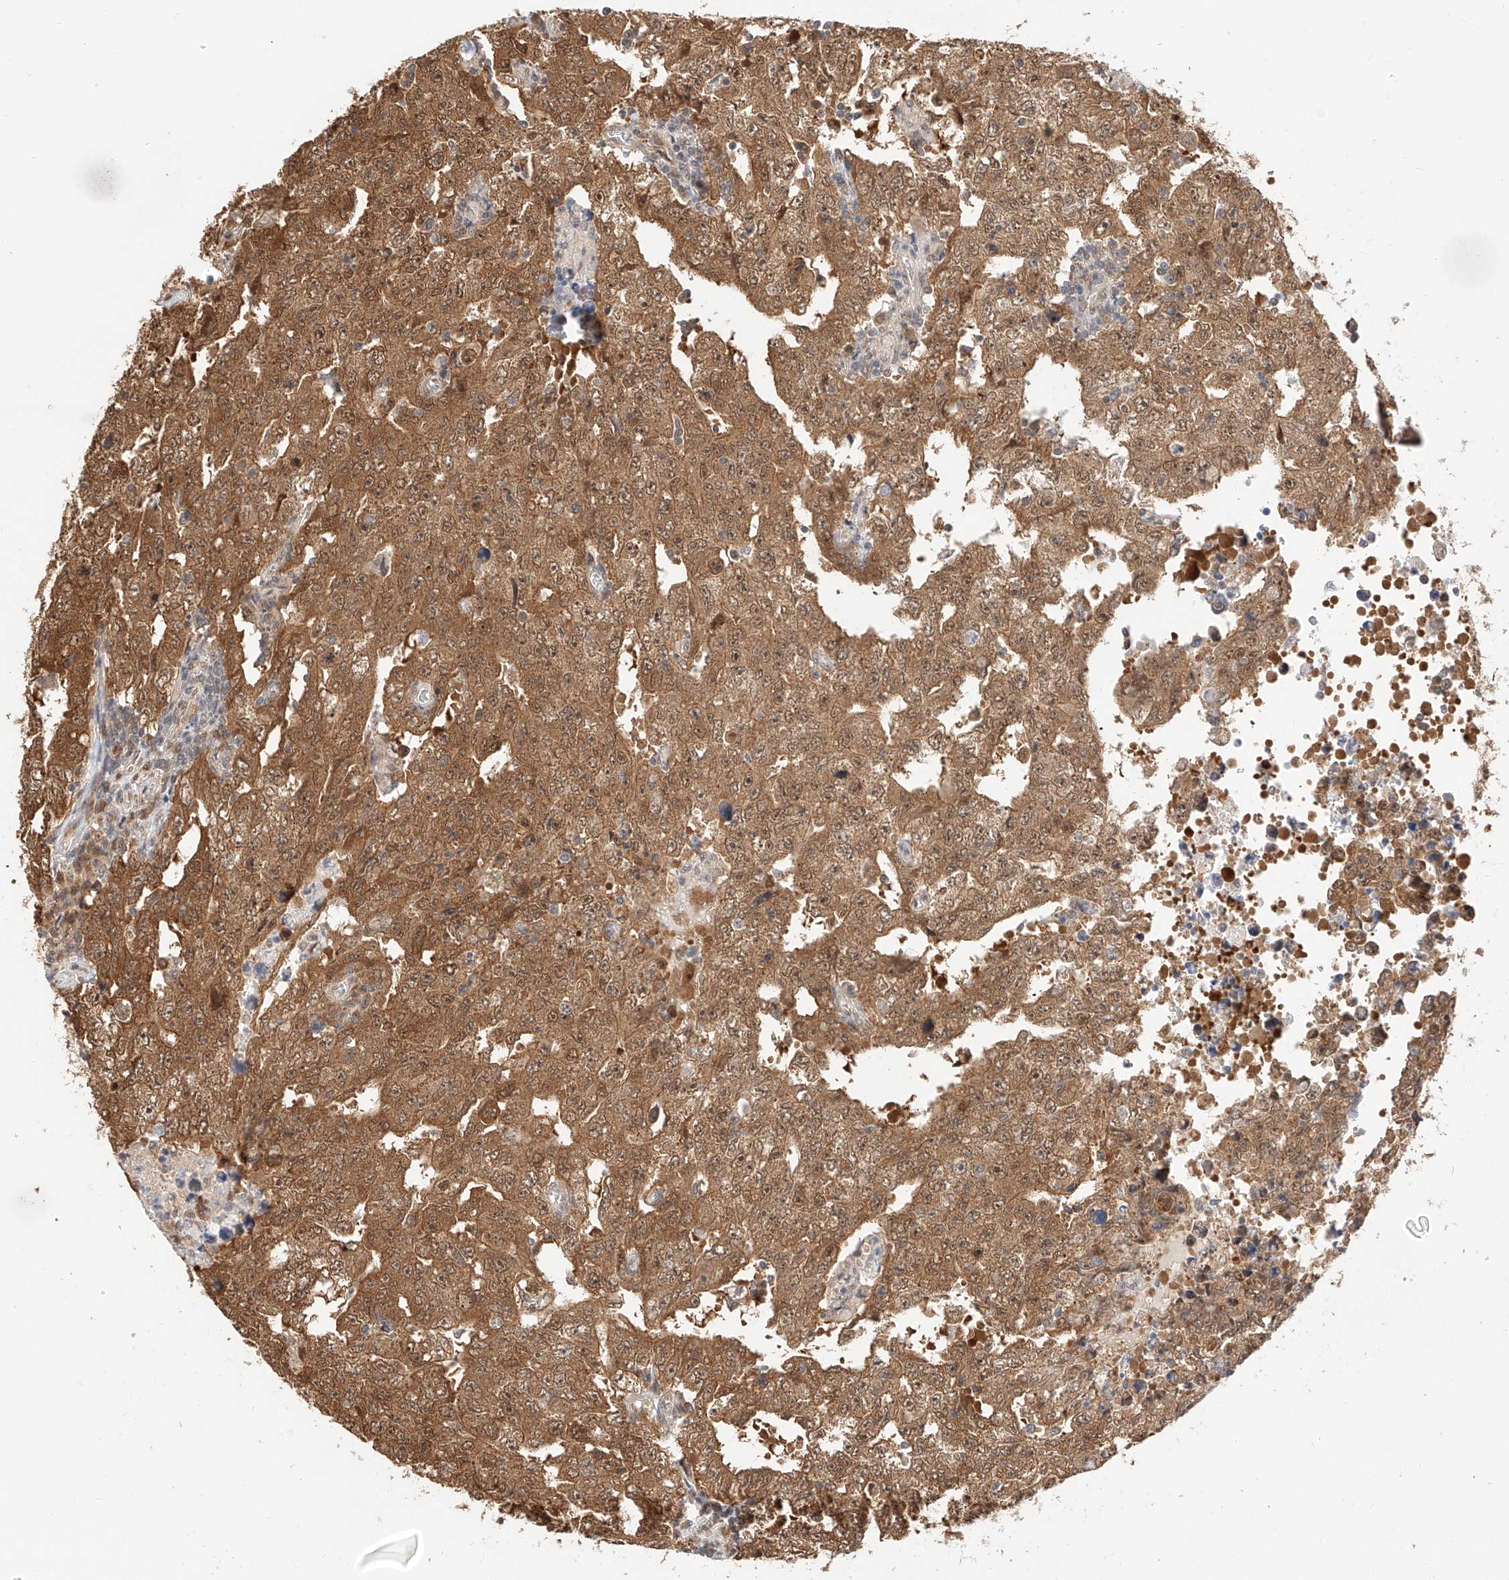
{"staining": {"intensity": "moderate", "quantity": ">75%", "location": "cytoplasmic/membranous,nuclear"}, "tissue": "testis cancer", "cell_type": "Tumor cells", "image_type": "cancer", "snomed": [{"axis": "morphology", "description": "Carcinoma, Embryonal, NOS"}, {"axis": "topography", "description": "Testis"}], "caption": "Immunohistochemistry (IHC) of testis embryonal carcinoma demonstrates medium levels of moderate cytoplasmic/membranous and nuclear expression in about >75% of tumor cells.", "gene": "EIF4H", "patient": {"sex": "male", "age": 26}}